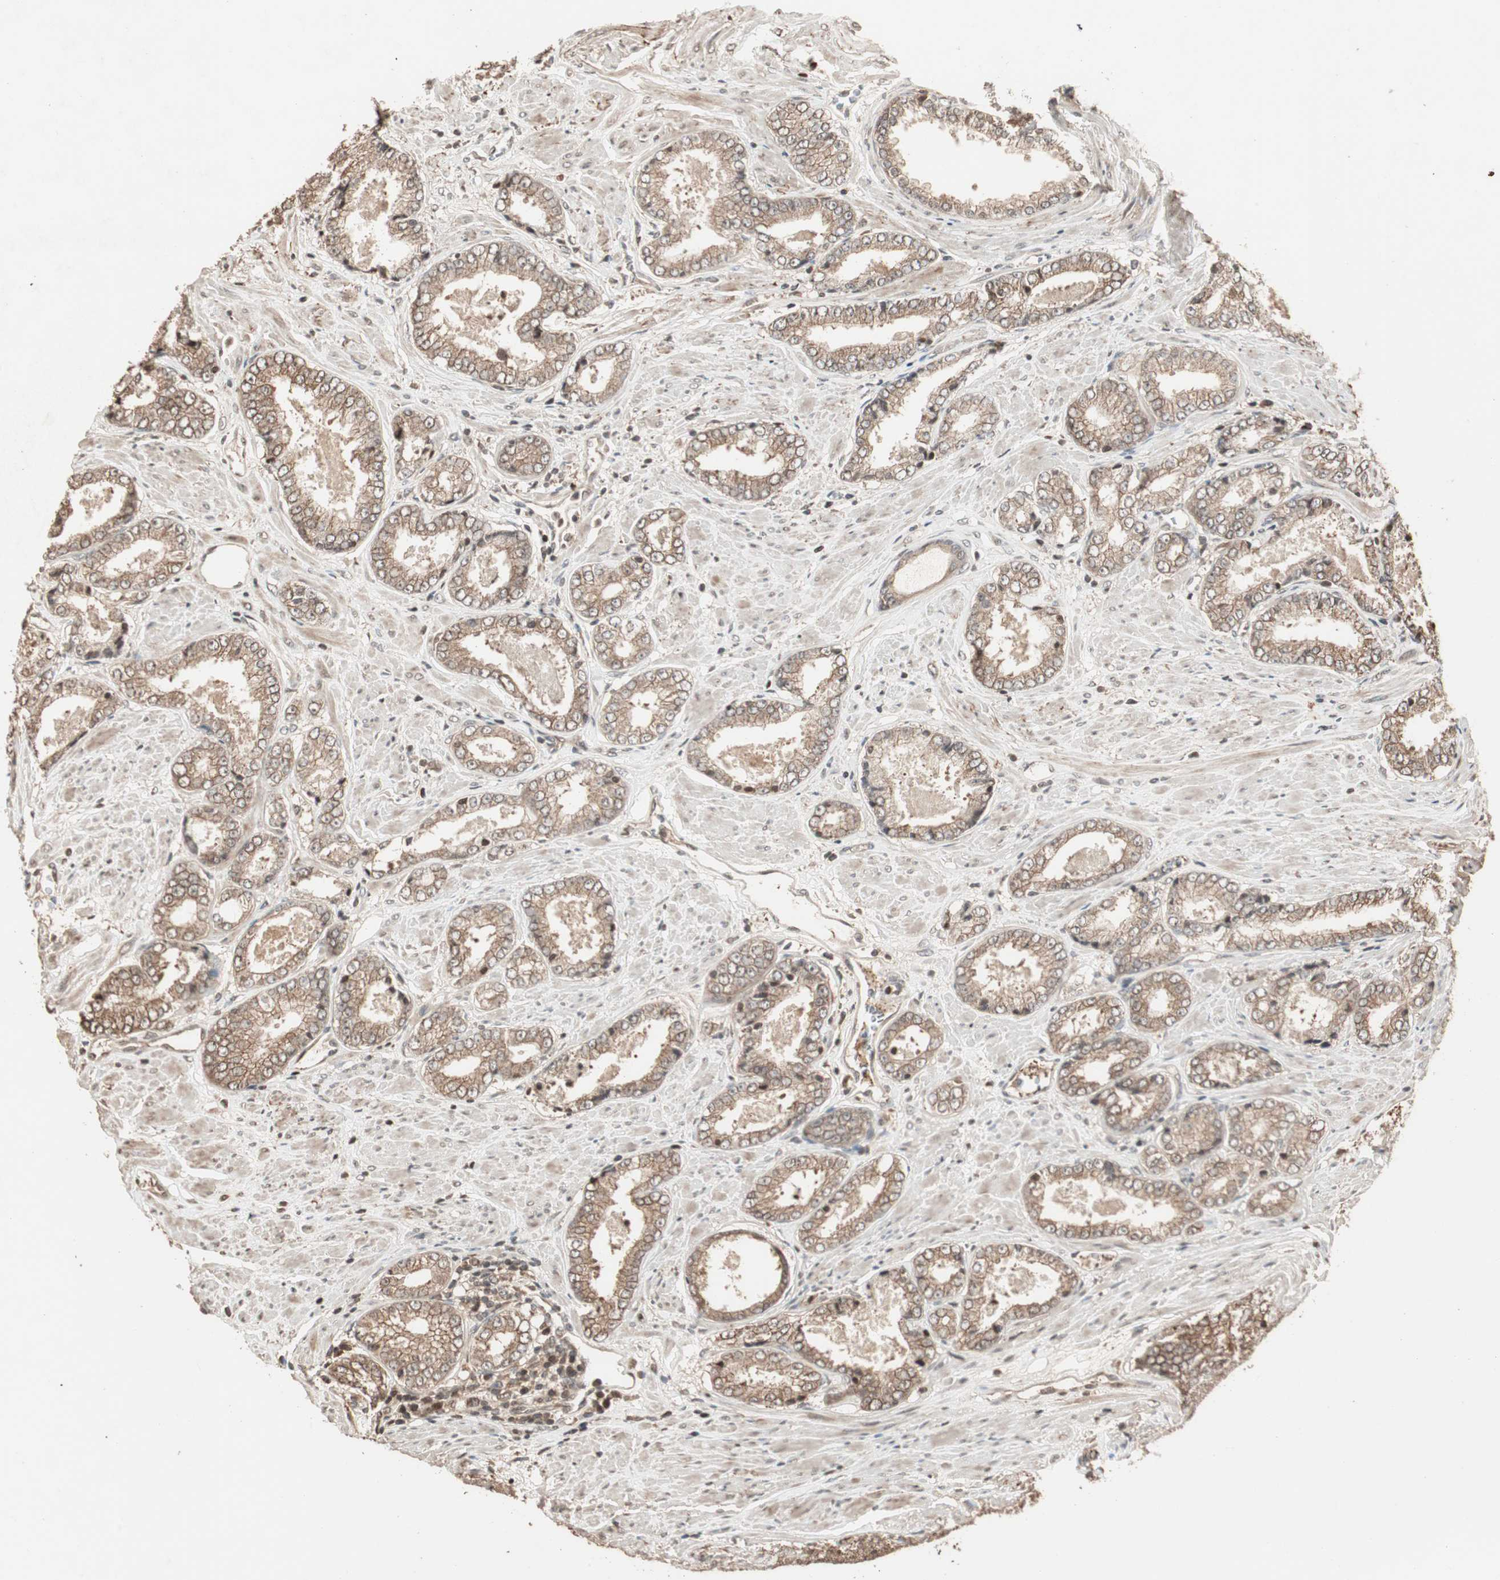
{"staining": {"intensity": "moderate", "quantity": ">75%", "location": "cytoplasmic/membranous"}, "tissue": "prostate cancer", "cell_type": "Tumor cells", "image_type": "cancer", "snomed": [{"axis": "morphology", "description": "Adenocarcinoma, Low grade"}, {"axis": "topography", "description": "Prostate"}], "caption": "Immunohistochemistry (IHC) (DAB) staining of human prostate cancer (low-grade adenocarcinoma) displays moderate cytoplasmic/membranous protein expression in approximately >75% of tumor cells.", "gene": "USP20", "patient": {"sex": "male", "age": 64}}